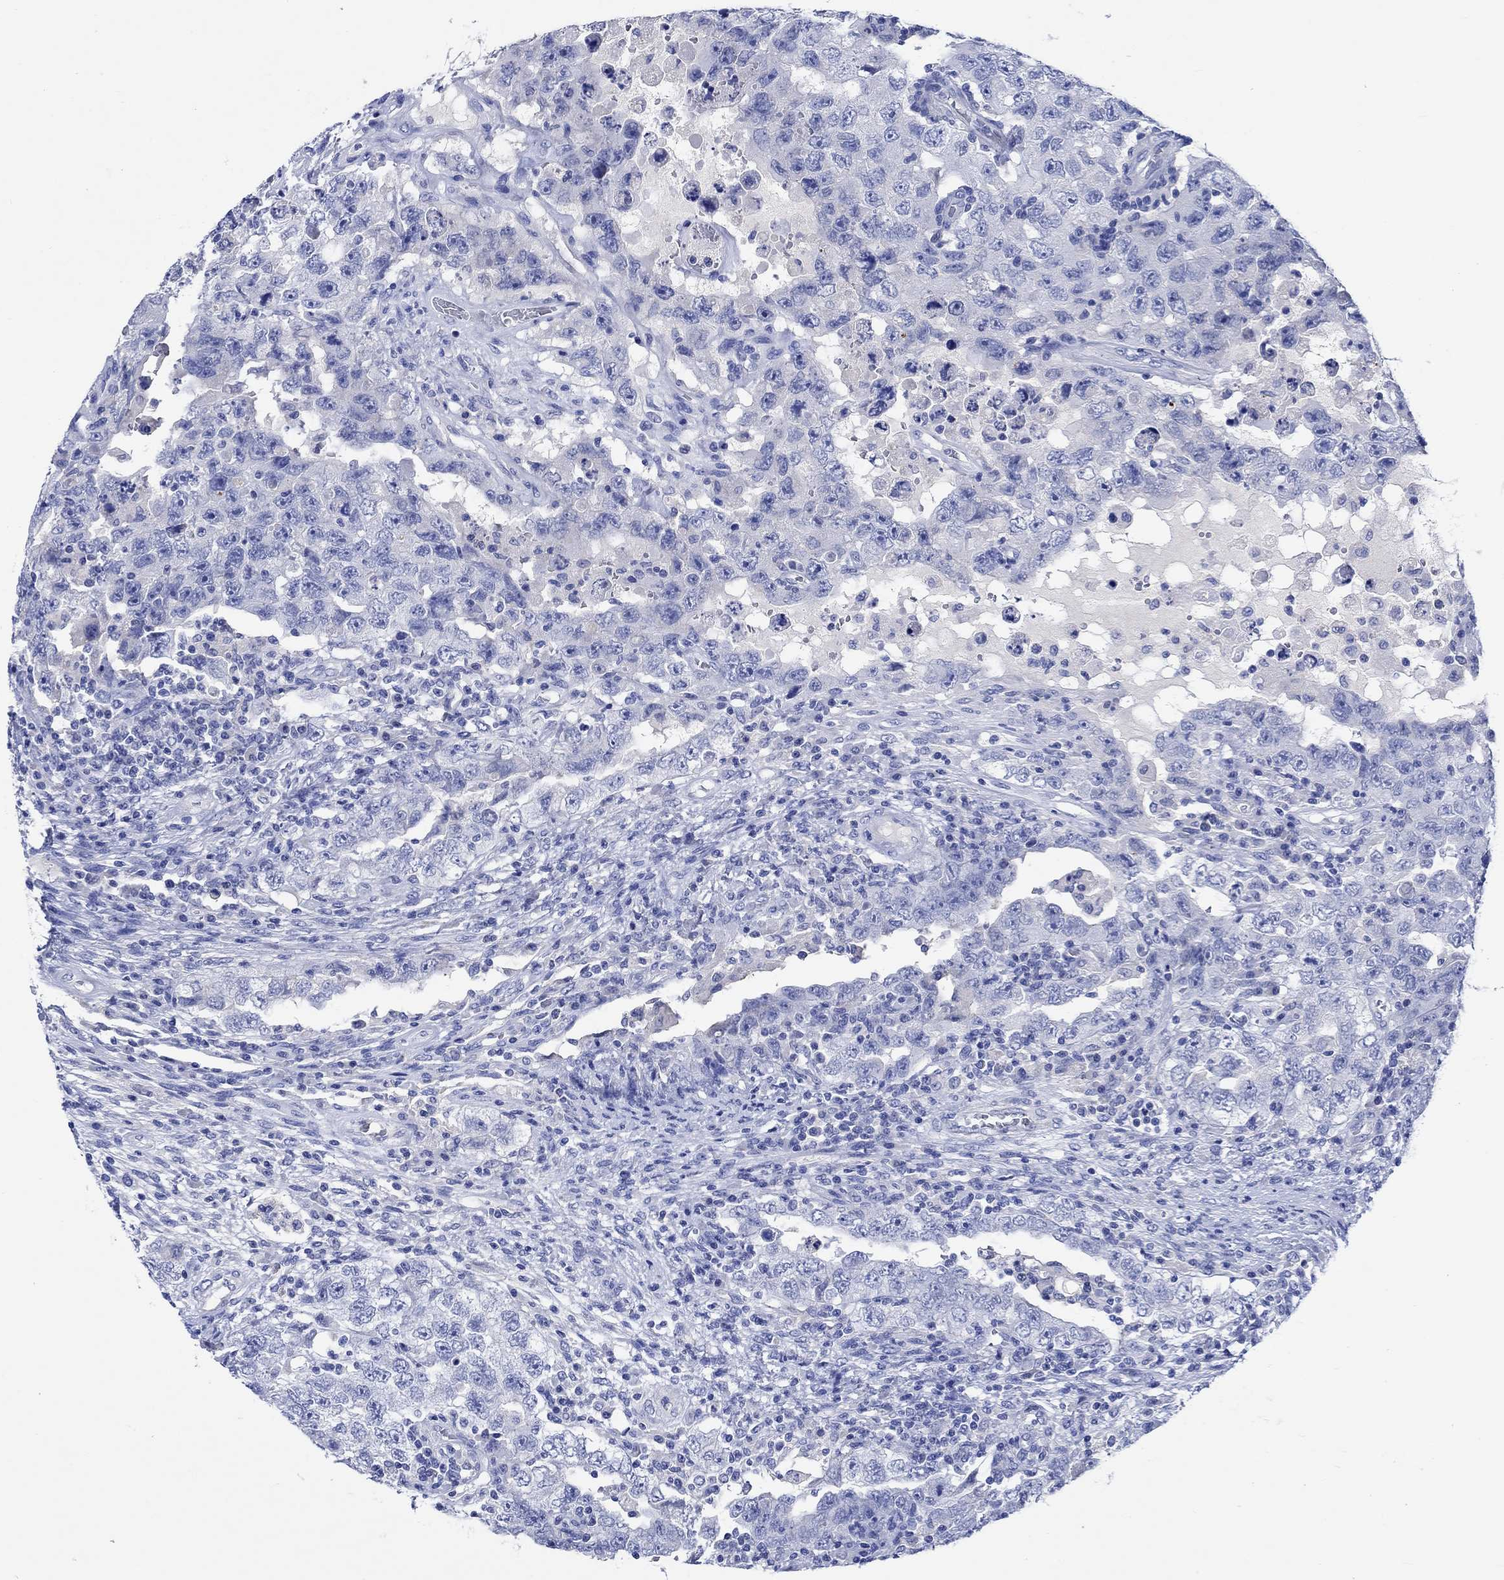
{"staining": {"intensity": "negative", "quantity": "none", "location": "none"}, "tissue": "testis cancer", "cell_type": "Tumor cells", "image_type": "cancer", "snomed": [{"axis": "morphology", "description": "Carcinoma, Embryonal, NOS"}, {"axis": "topography", "description": "Testis"}], "caption": "A high-resolution histopathology image shows immunohistochemistry (IHC) staining of embryonal carcinoma (testis), which reveals no significant positivity in tumor cells. Brightfield microscopy of immunohistochemistry (IHC) stained with DAB (brown) and hematoxylin (blue), captured at high magnification.", "gene": "SHISA4", "patient": {"sex": "male", "age": 26}}